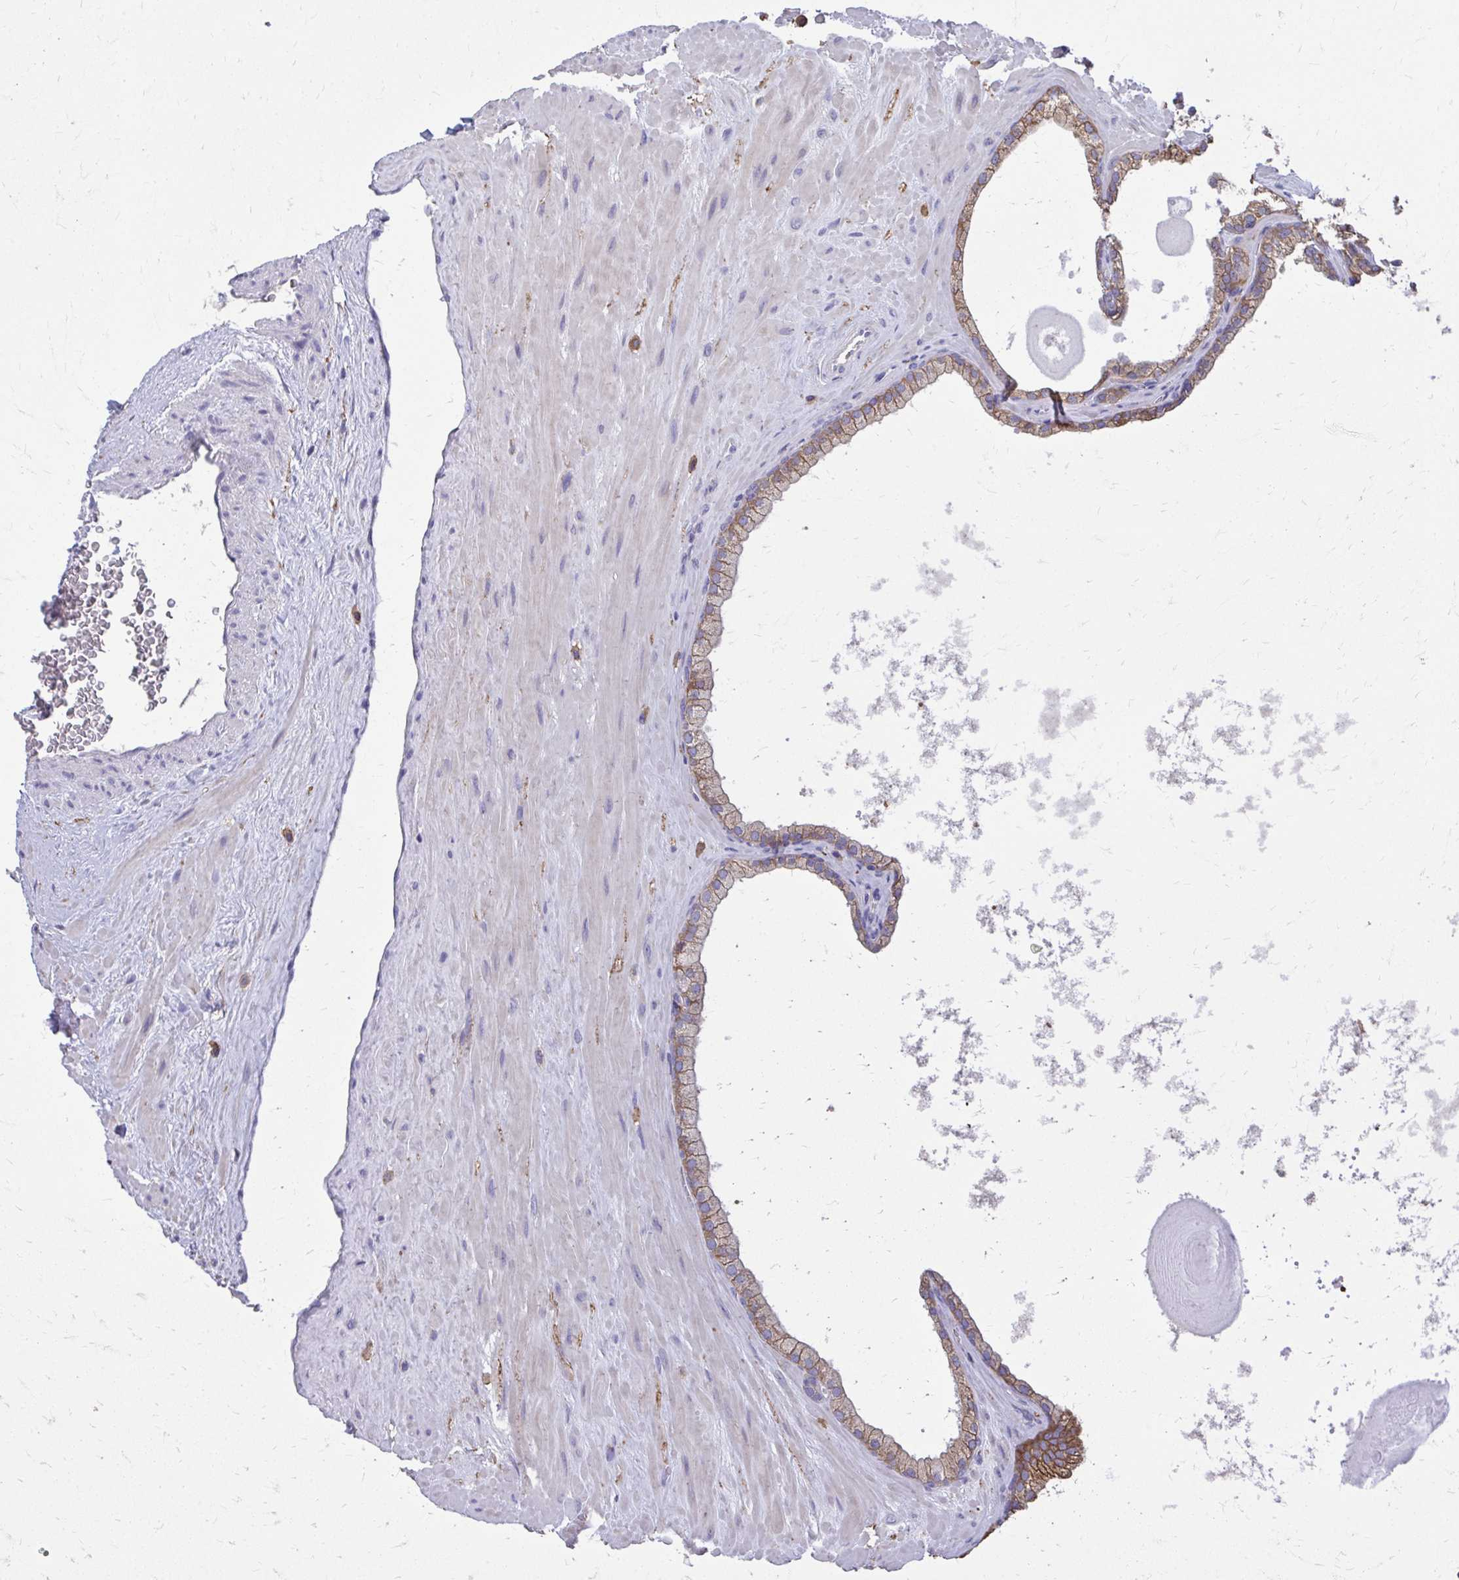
{"staining": {"intensity": "moderate", "quantity": "25%-75%", "location": "cytoplasmic/membranous"}, "tissue": "prostate", "cell_type": "Glandular cells", "image_type": "normal", "snomed": [{"axis": "morphology", "description": "Normal tissue, NOS"}, {"axis": "topography", "description": "Prostate"}, {"axis": "topography", "description": "Peripheral nerve tissue"}], "caption": "Unremarkable prostate shows moderate cytoplasmic/membranous positivity in about 25%-75% of glandular cells, visualized by immunohistochemistry. (DAB IHC, brown staining for protein, blue staining for nuclei).", "gene": "EPB41L1", "patient": {"sex": "male", "age": 61}}